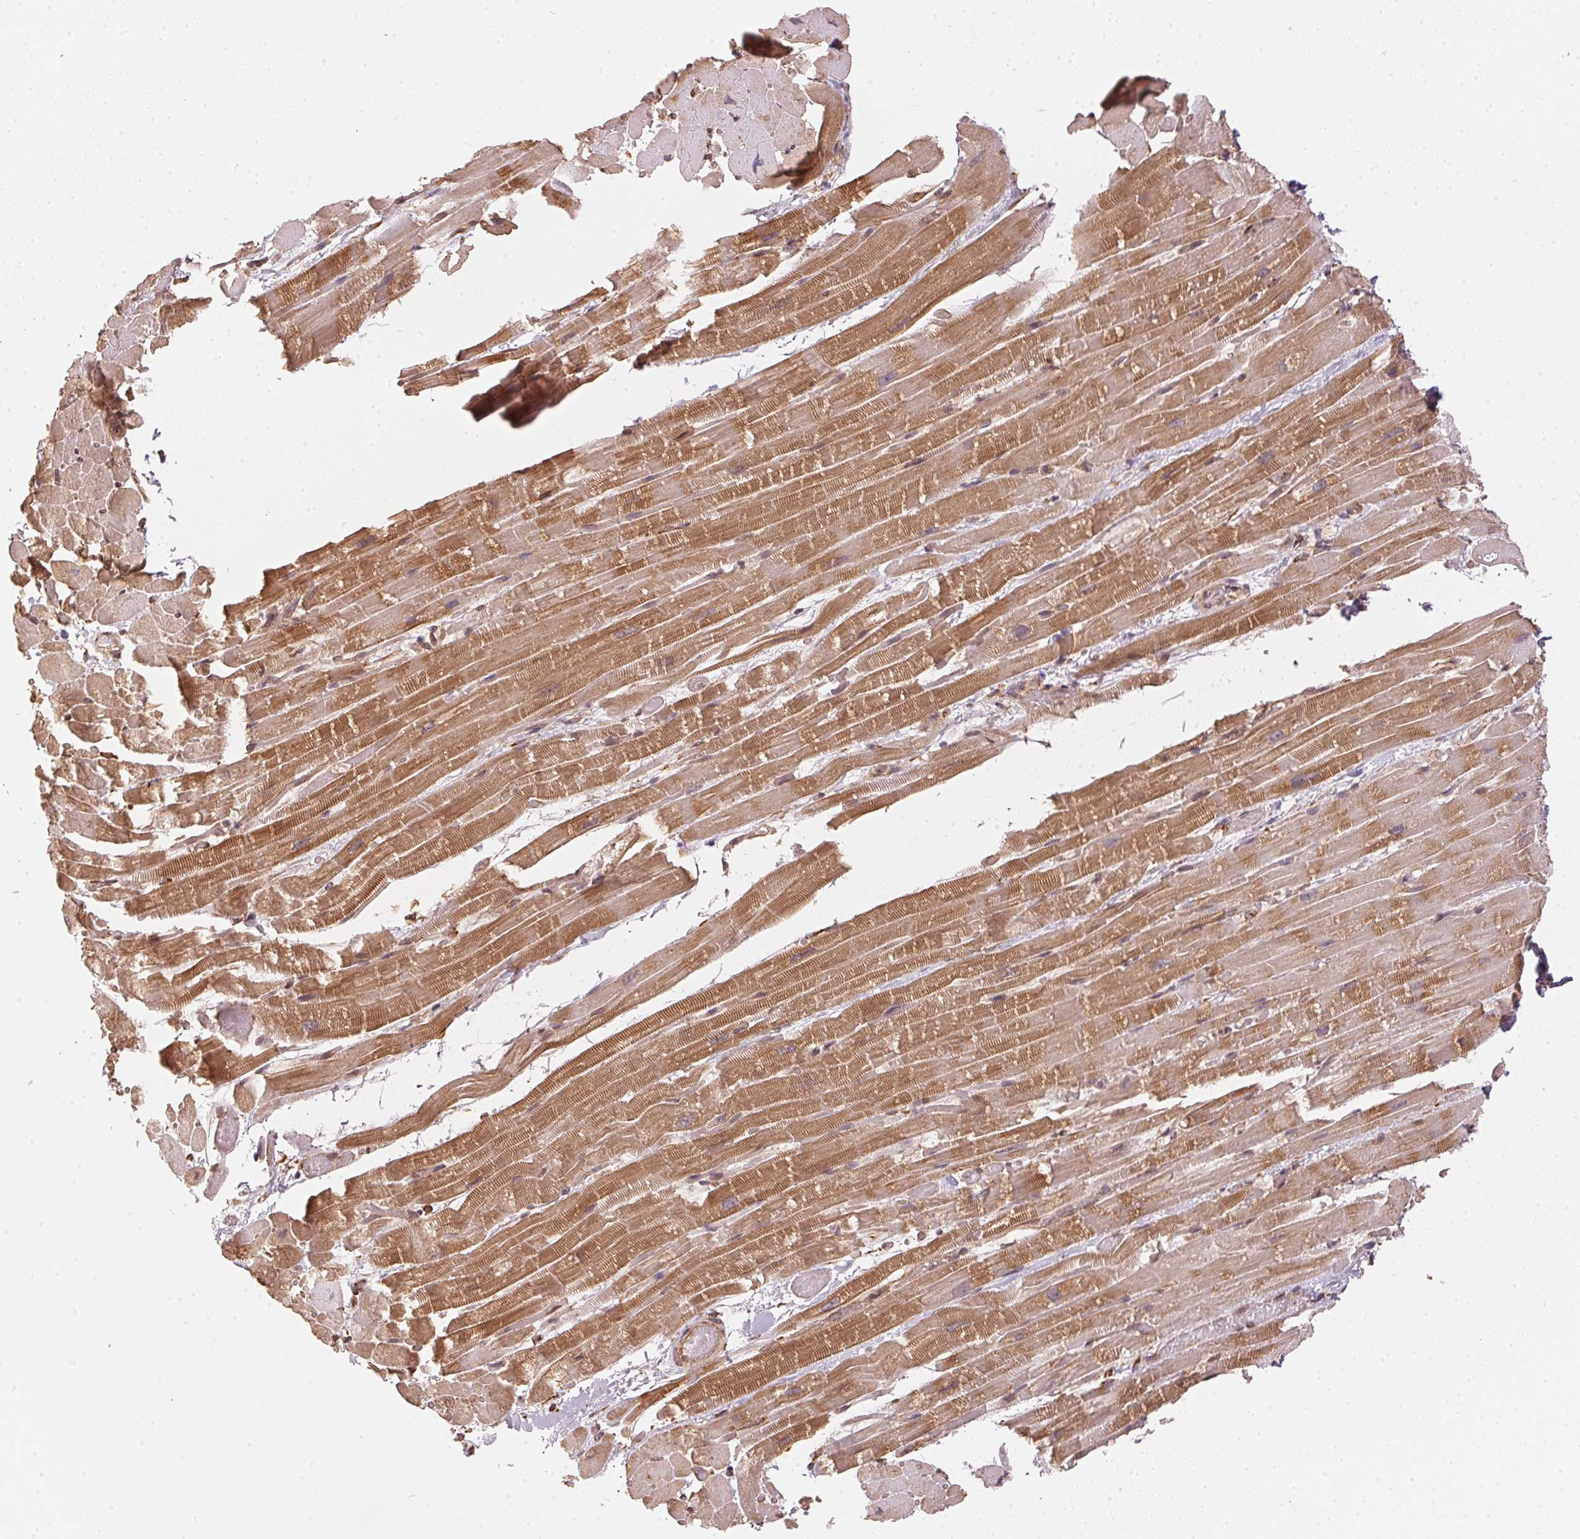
{"staining": {"intensity": "moderate", "quantity": "25%-75%", "location": "cytoplasmic/membranous"}, "tissue": "heart muscle", "cell_type": "Cardiomyocytes", "image_type": "normal", "snomed": [{"axis": "morphology", "description": "Normal tissue, NOS"}, {"axis": "topography", "description": "Heart"}], "caption": "IHC photomicrograph of normal heart muscle stained for a protein (brown), which demonstrates medium levels of moderate cytoplasmic/membranous staining in approximately 25%-75% of cardiomyocytes.", "gene": "STRN4", "patient": {"sex": "male", "age": 37}}